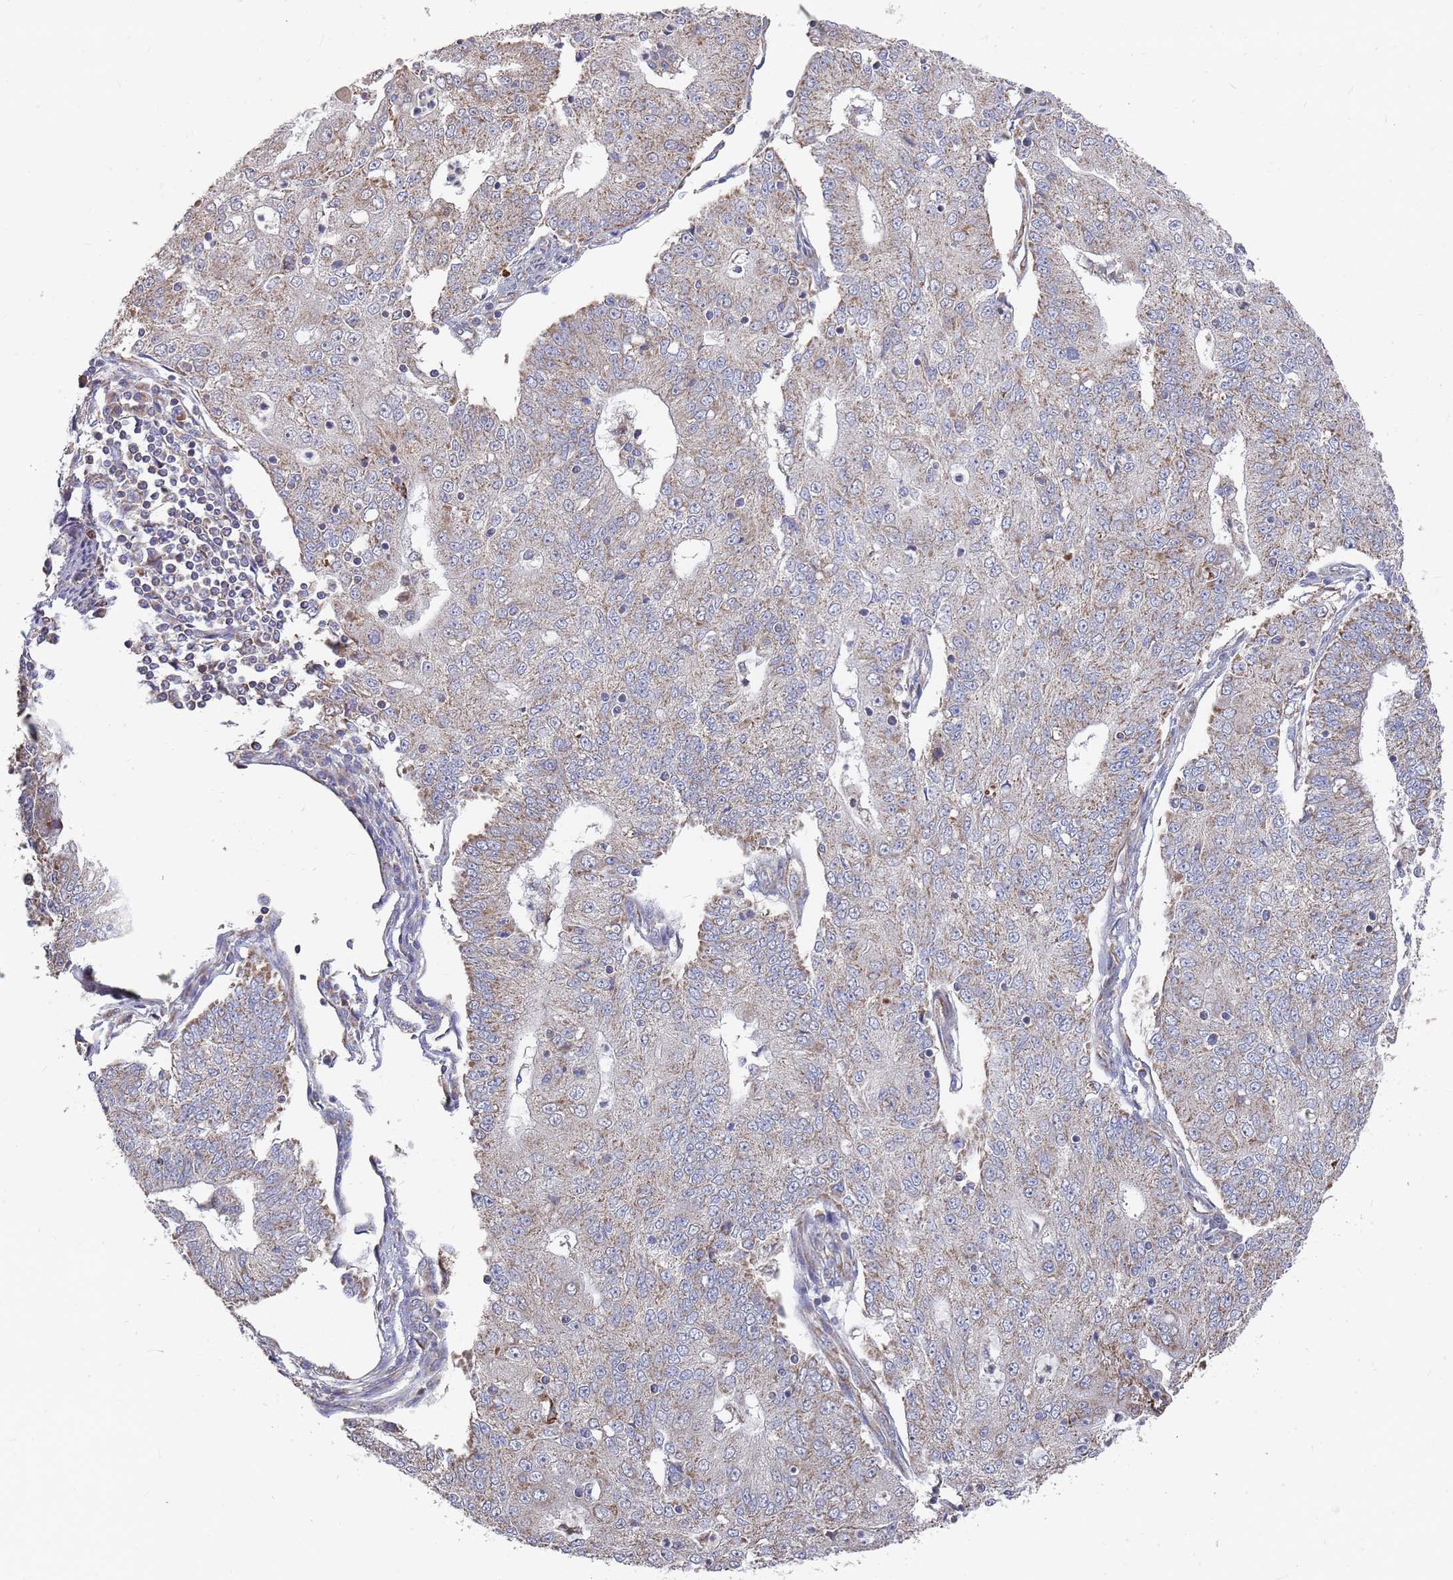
{"staining": {"intensity": "moderate", "quantity": "<25%", "location": "cytoplasmic/membranous"}, "tissue": "endometrial cancer", "cell_type": "Tumor cells", "image_type": "cancer", "snomed": [{"axis": "morphology", "description": "Adenocarcinoma, NOS"}, {"axis": "topography", "description": "Endometrium"}], "caption": "Protein expression analysis of human endometrial adenocarcinoma reveals moderate cytoplasmic/membranous positivity in approximately <25% of tumor cells.", "gene": "WDFY3", "patient": {"sex": "female", "age": 56}}